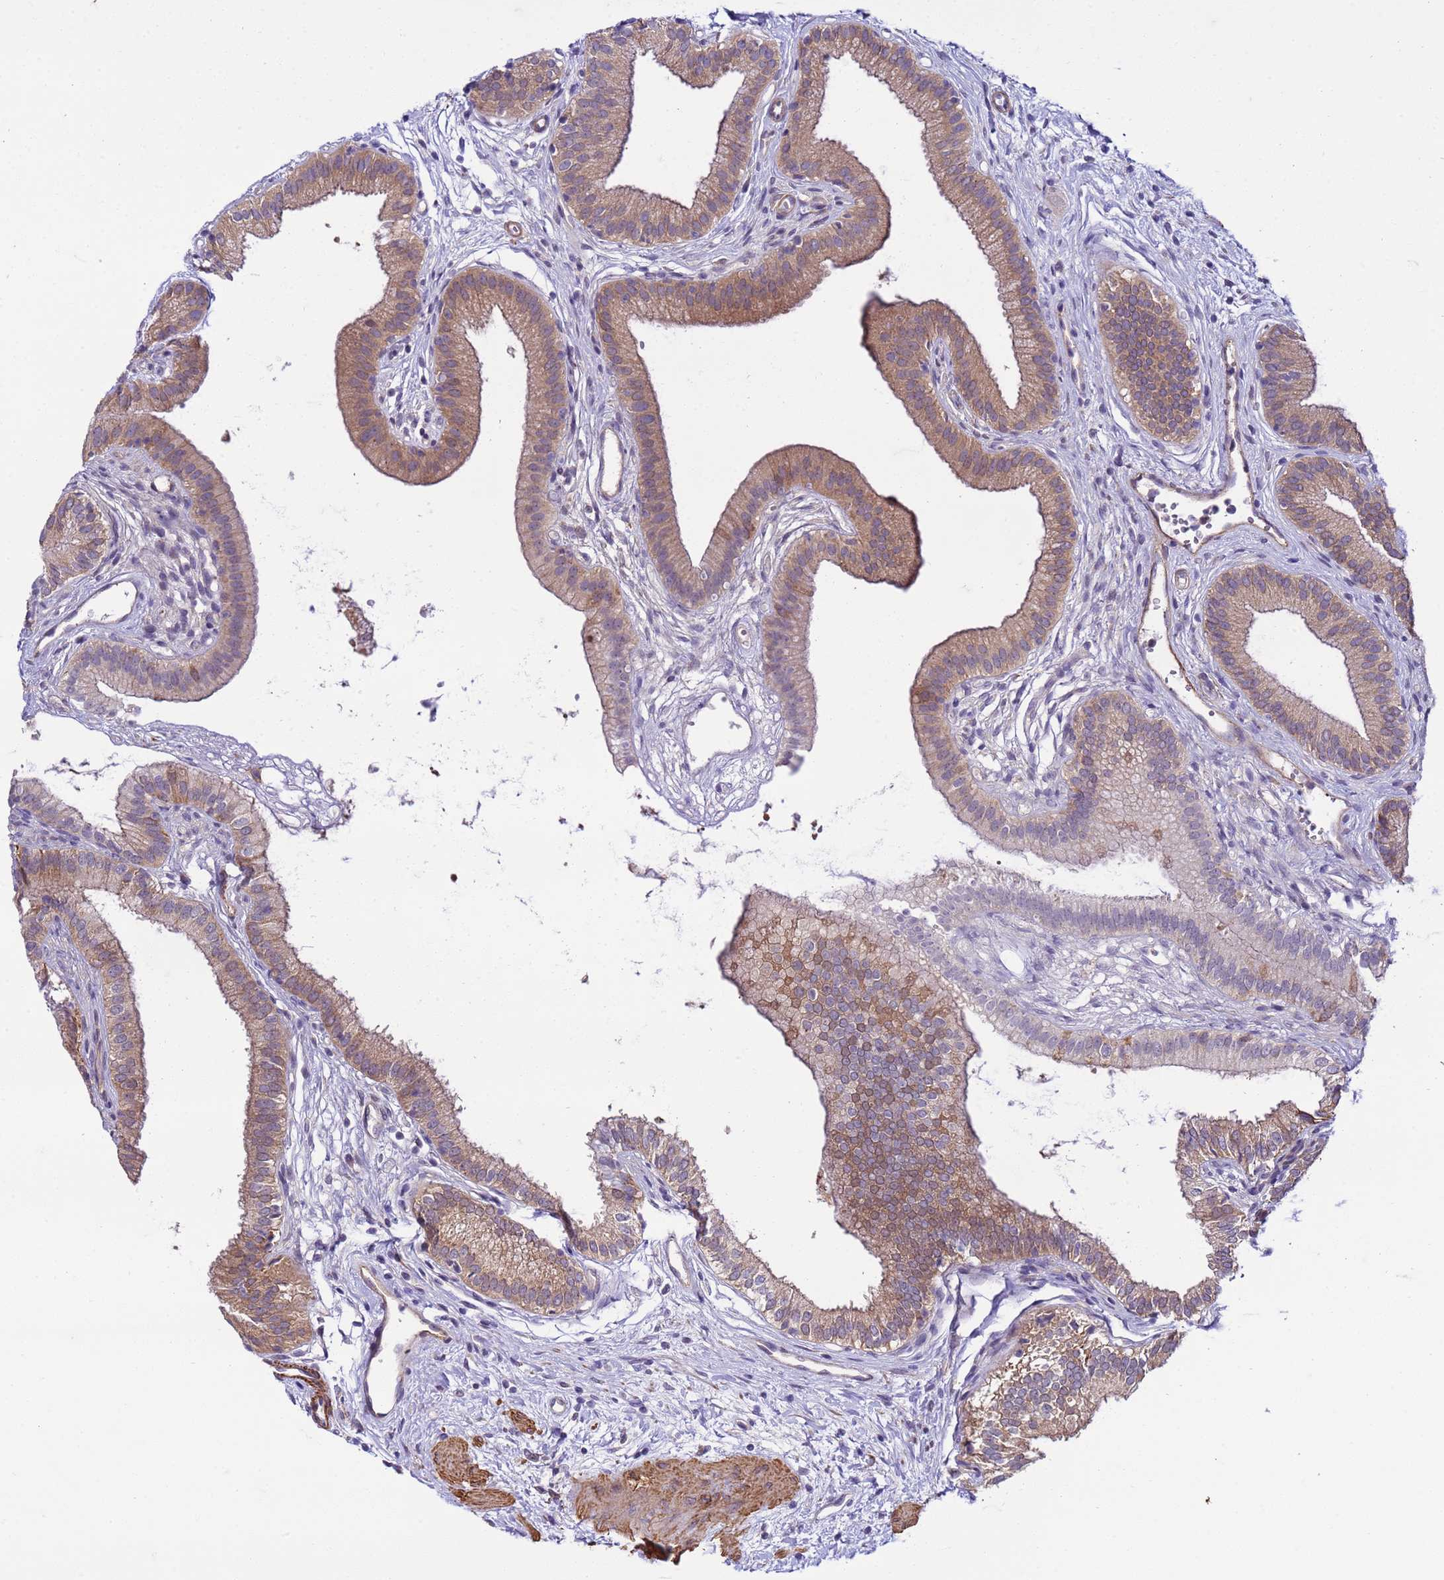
{"staining": {"intensity": "moderate", "quantity": ">75%", "location": "cytoplasmic/membranous"}, "tissue": "gallbladder", "cell_type": "Glandular cells", "image_type": "normal", "snomed": [{"axis": "morphology", "description": "Normal tissue, NOS"}, {"axis": "topography", "description": "Gallbladder"}], "caption": "IHC of unremarkable human gallbladder exhibits medium levels of moderate cytoplasmic/membranous positivity in about >75% of glandular cells.", "gene": "GEN1", "patient": {"sex": "female", "age": 54}}